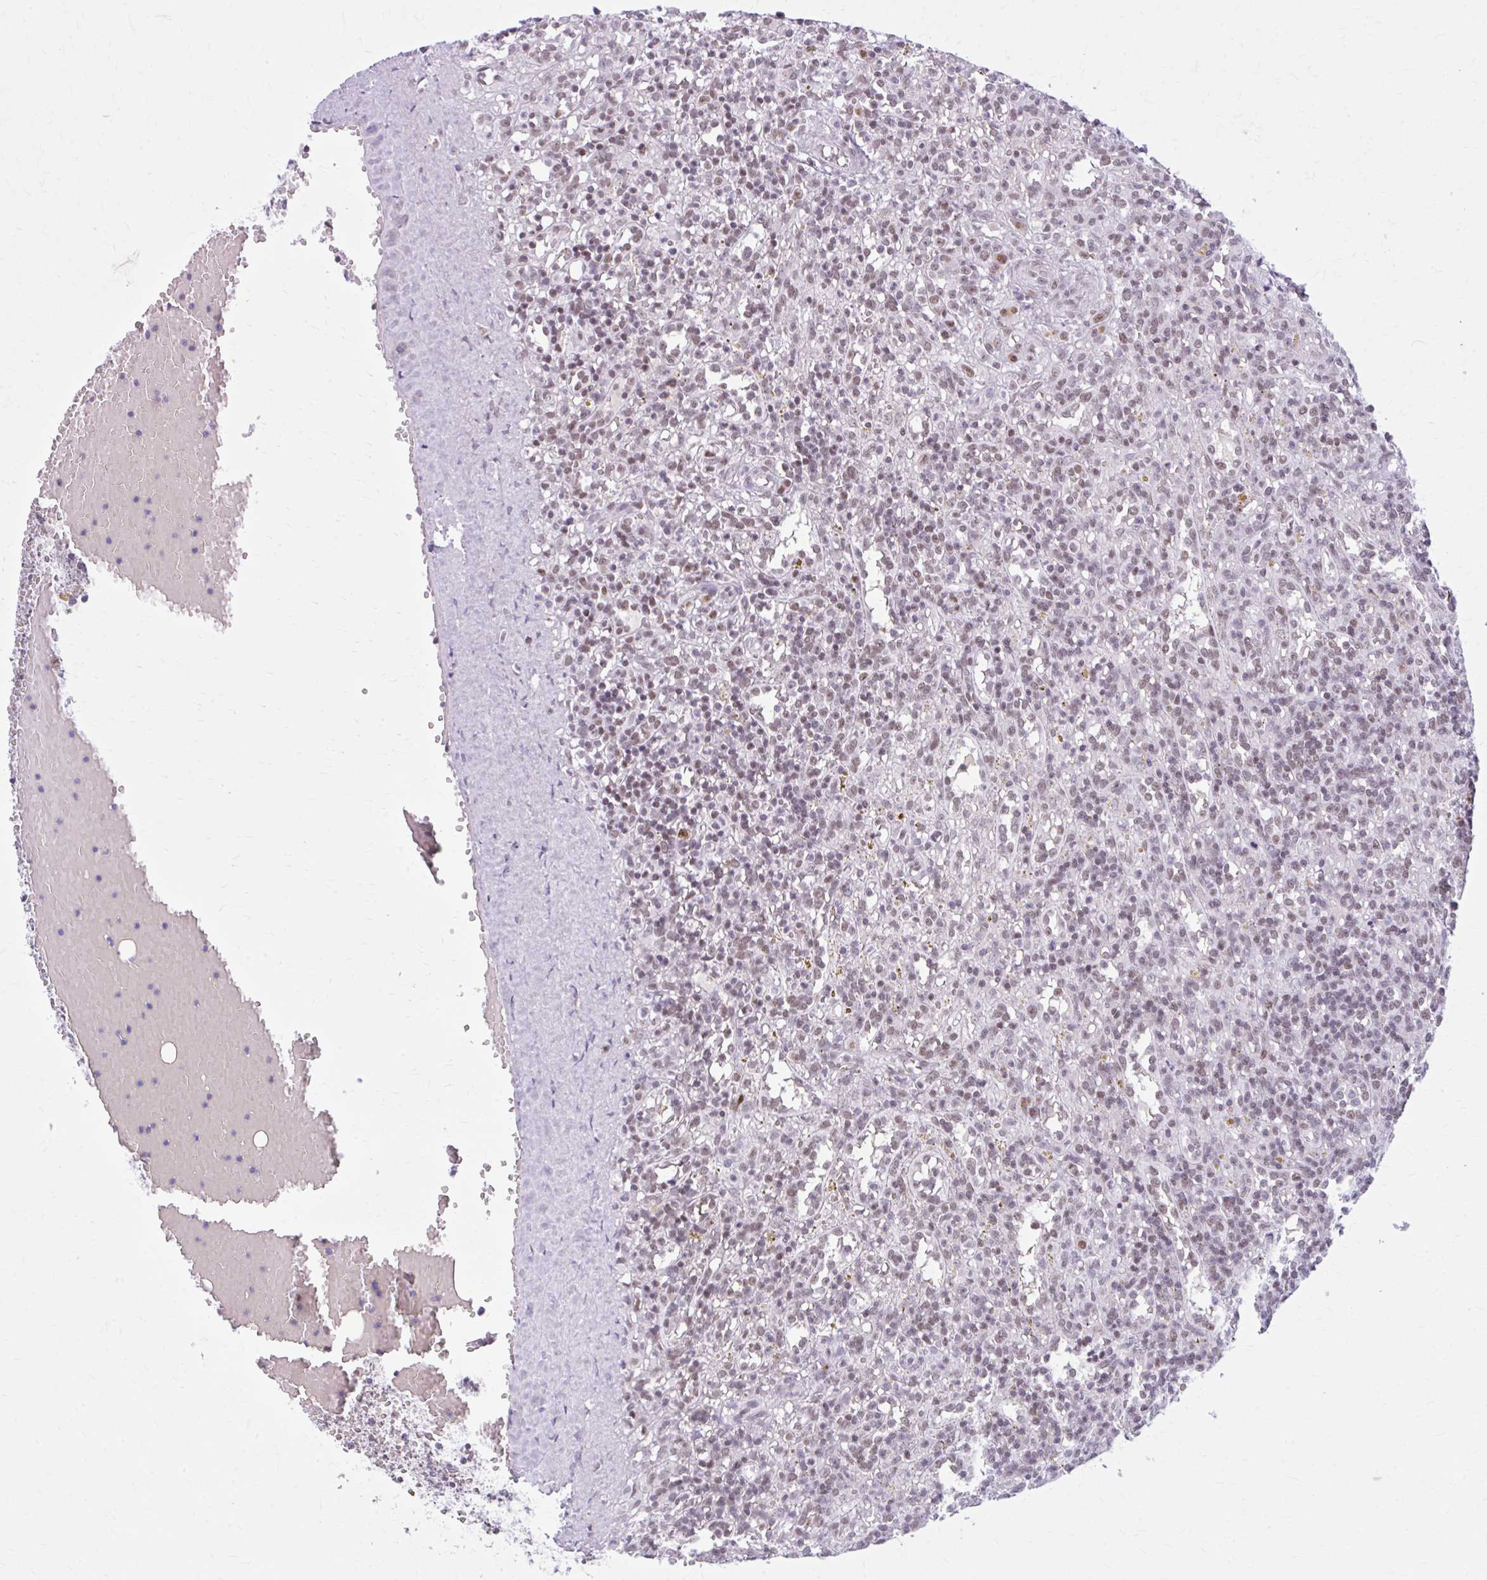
{"staining": {"intensity": "moderate", "quantity": "25%-75%", "location": "nuclear"}, "tissue": "lymphoma", "cell_type": "Tumor cells", "image_type": "cancer", "snomed": [{"axis": "morphology", "description": "Malignant lymphoma, non-Hodgkin's type, Low grade"}, {"axis": "topography", "description": "Spleen"}], "caption": "A medium amount of moderate nuclear positivity is identified in approximately 25%-75% of tumor cells in low-grade malignant lymphoma, non-Hodgkin's type tissue. (DAB IHC with brightfield microscopy, high magnification).", "gene": "PABIR1", "patient": {"sex": "male", "age": 67}}